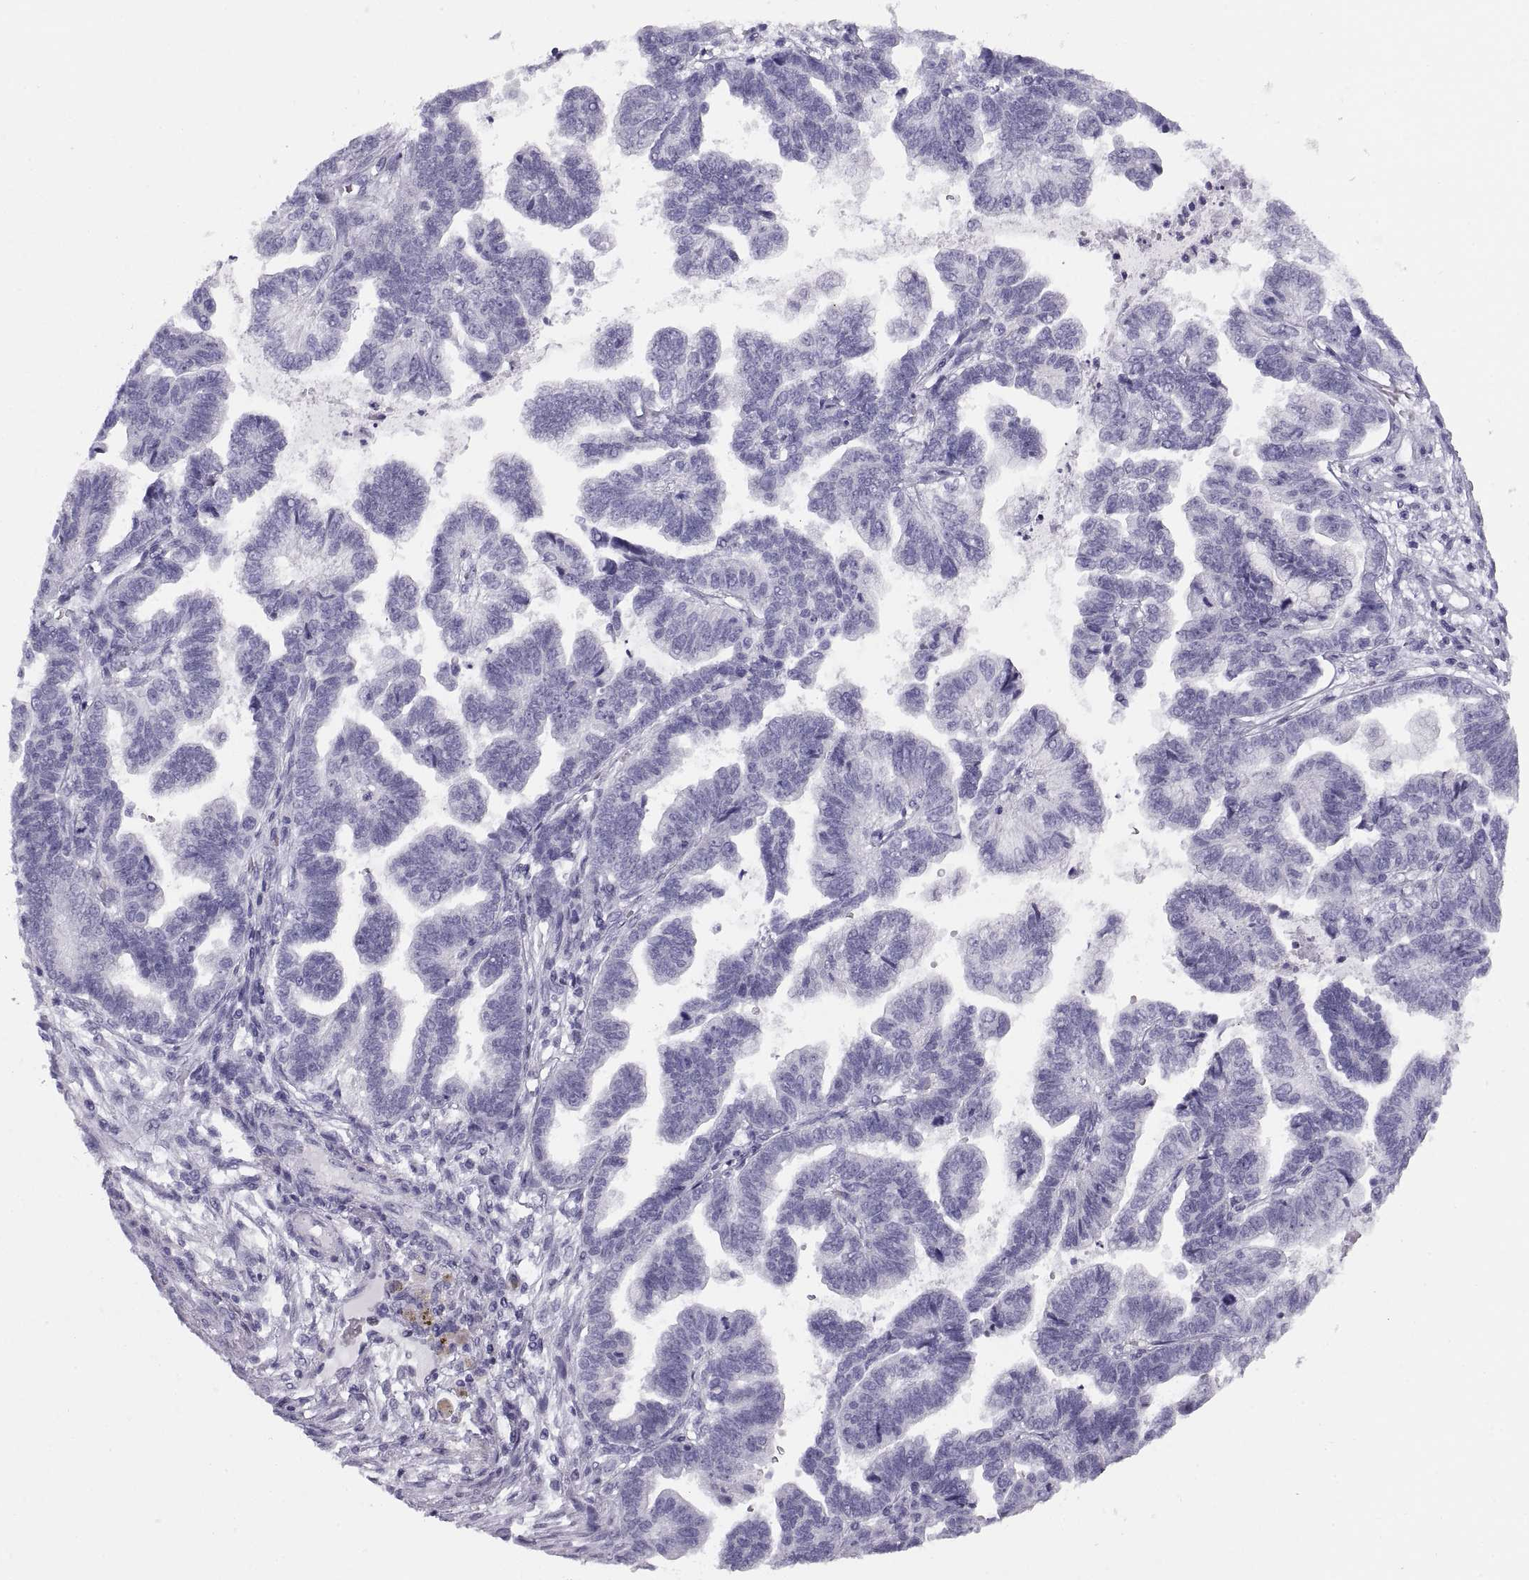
{"staining": {"intensity": "negative", "quantity": "none", "location": "none"}, "tissue": "stomach cancer", "cell_type": "Tumor cells", "image_type": "cancer", "snomed": [{"axis": "morphology", "description": "Adenocarcinoma, NOS"}, {"axis": "topography", "description": "Stomach"}], "caption": "Tumor cells are negative for protein expression in human stomach cancer (adenocarcinoma).", "gene": "PAX2", "patient": {"sex": "male", "age": 83}}